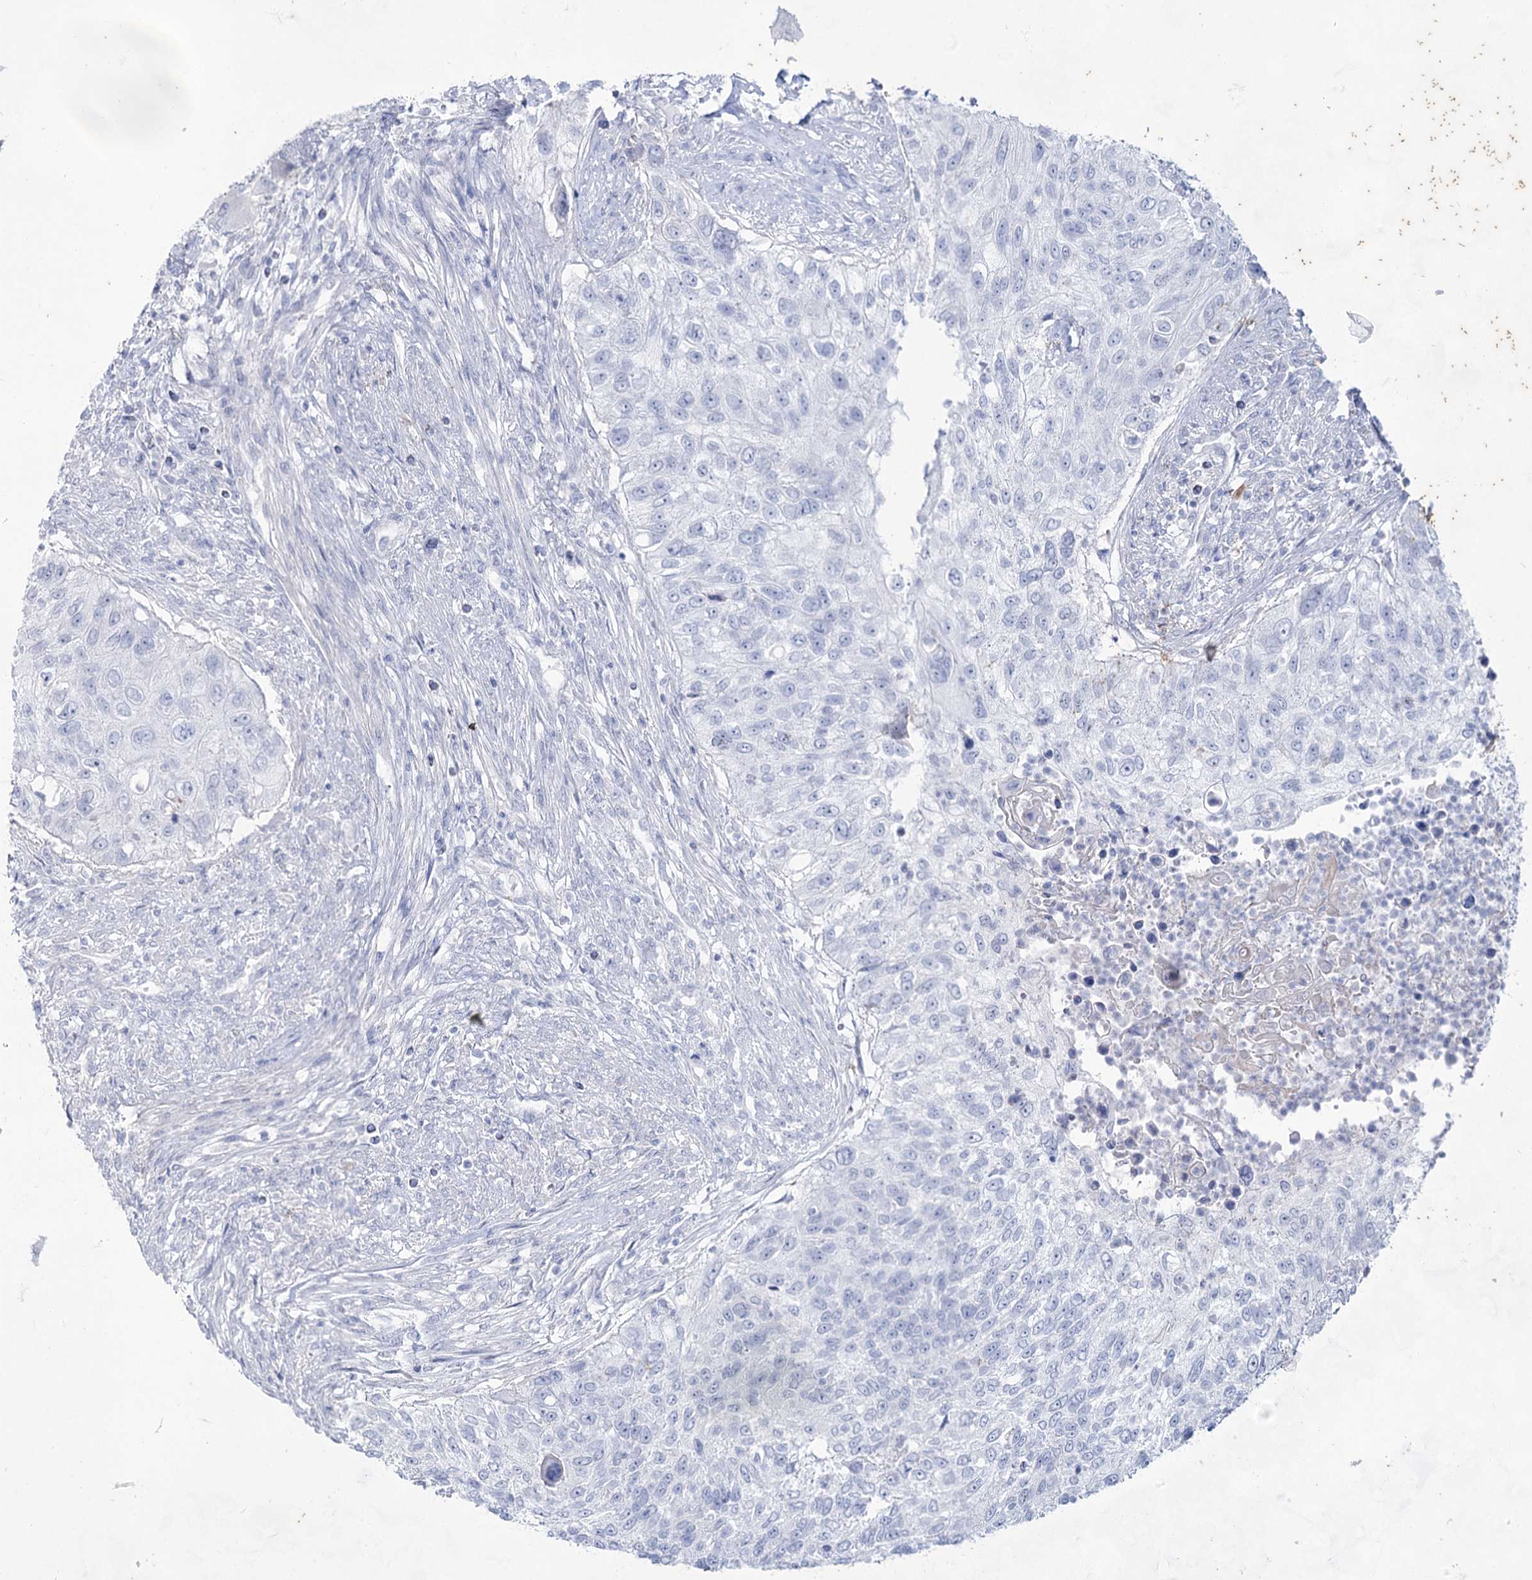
{"staining": {"intensity": "negative", "quantity": "none", "location": "none"}, "tissue": "urothelial cancer", "cell_type": "Tumor cells", "image_type": "cancer", "snomed": [{"axis": "morphology", "description": "Urothelial carcinoma, High grade"}, {"axis": "topography", "description": "Urinary bladder"}], "caption": "High magnification brightfield microscopy of urothelial cancer stained with DAB (brown) and counterstained with hematoxylin (blue): tumor cells show no significant staining.", "gene": "ACRV1", "patient": {"sex": "female", "age": 60}}